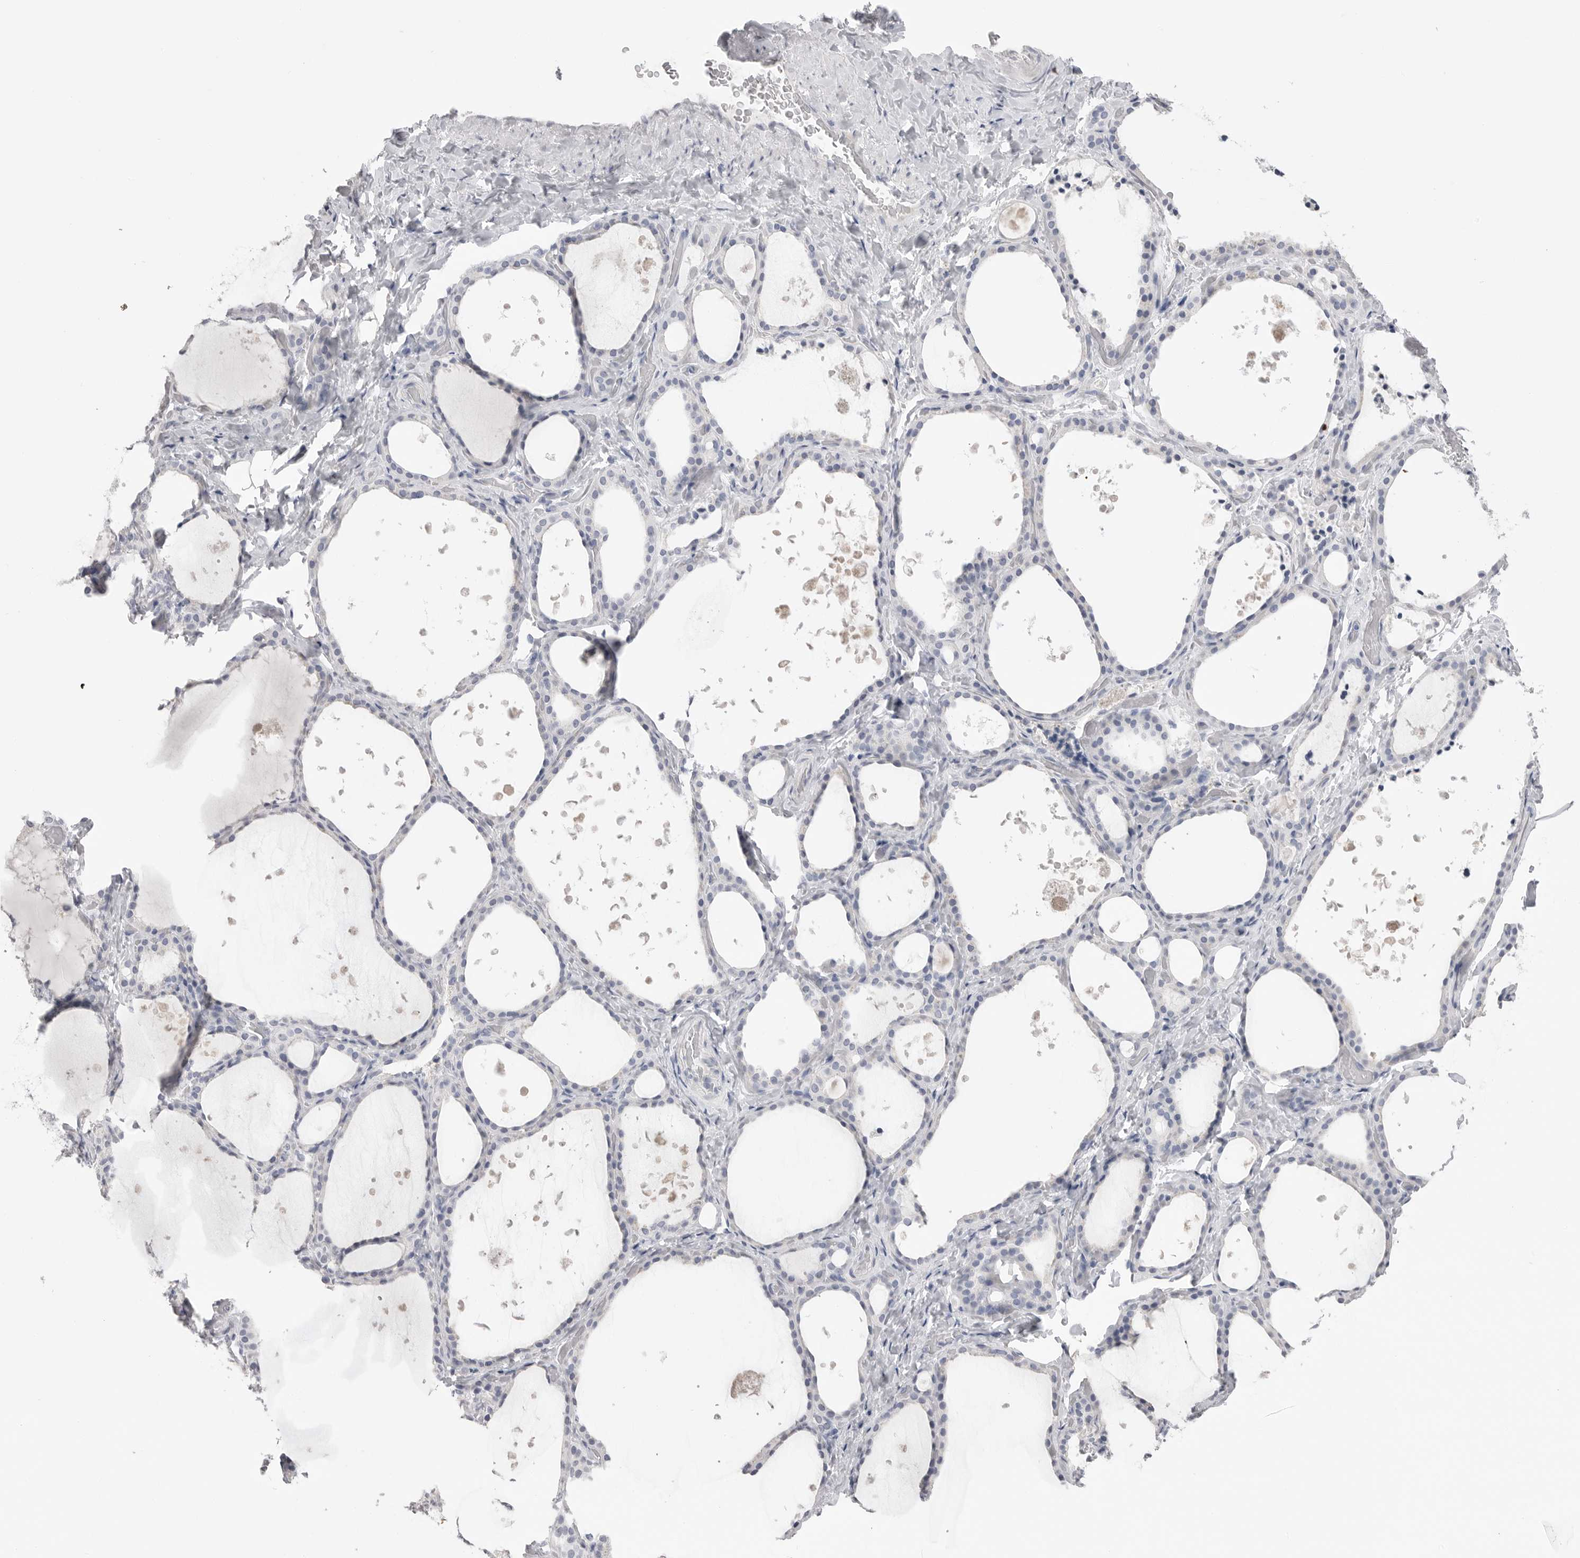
{"staining": {"intensity": "negative", "quantity": "none", "location": "none"}, "tissue": "thyroid gland", "cell_type": "Glandular cells", "image_type": "normal", "snomed": [{"axis": "morphology", "description": "Normal tissue, NOS"}, {"axis": "topography", "description": "Thyroid gland"}], "caption": "IHC image of unremarkable thyroid gland: thyroid gland stained with DAB exhibits no significant protein positivity in glandular cells. Brightfield microscopy of IHC stained with DAB (brown) and hematoxylin (blue), captured at high magnification.", "gene": "CPB1", "patient": {"sex": "female", "age": 44}}